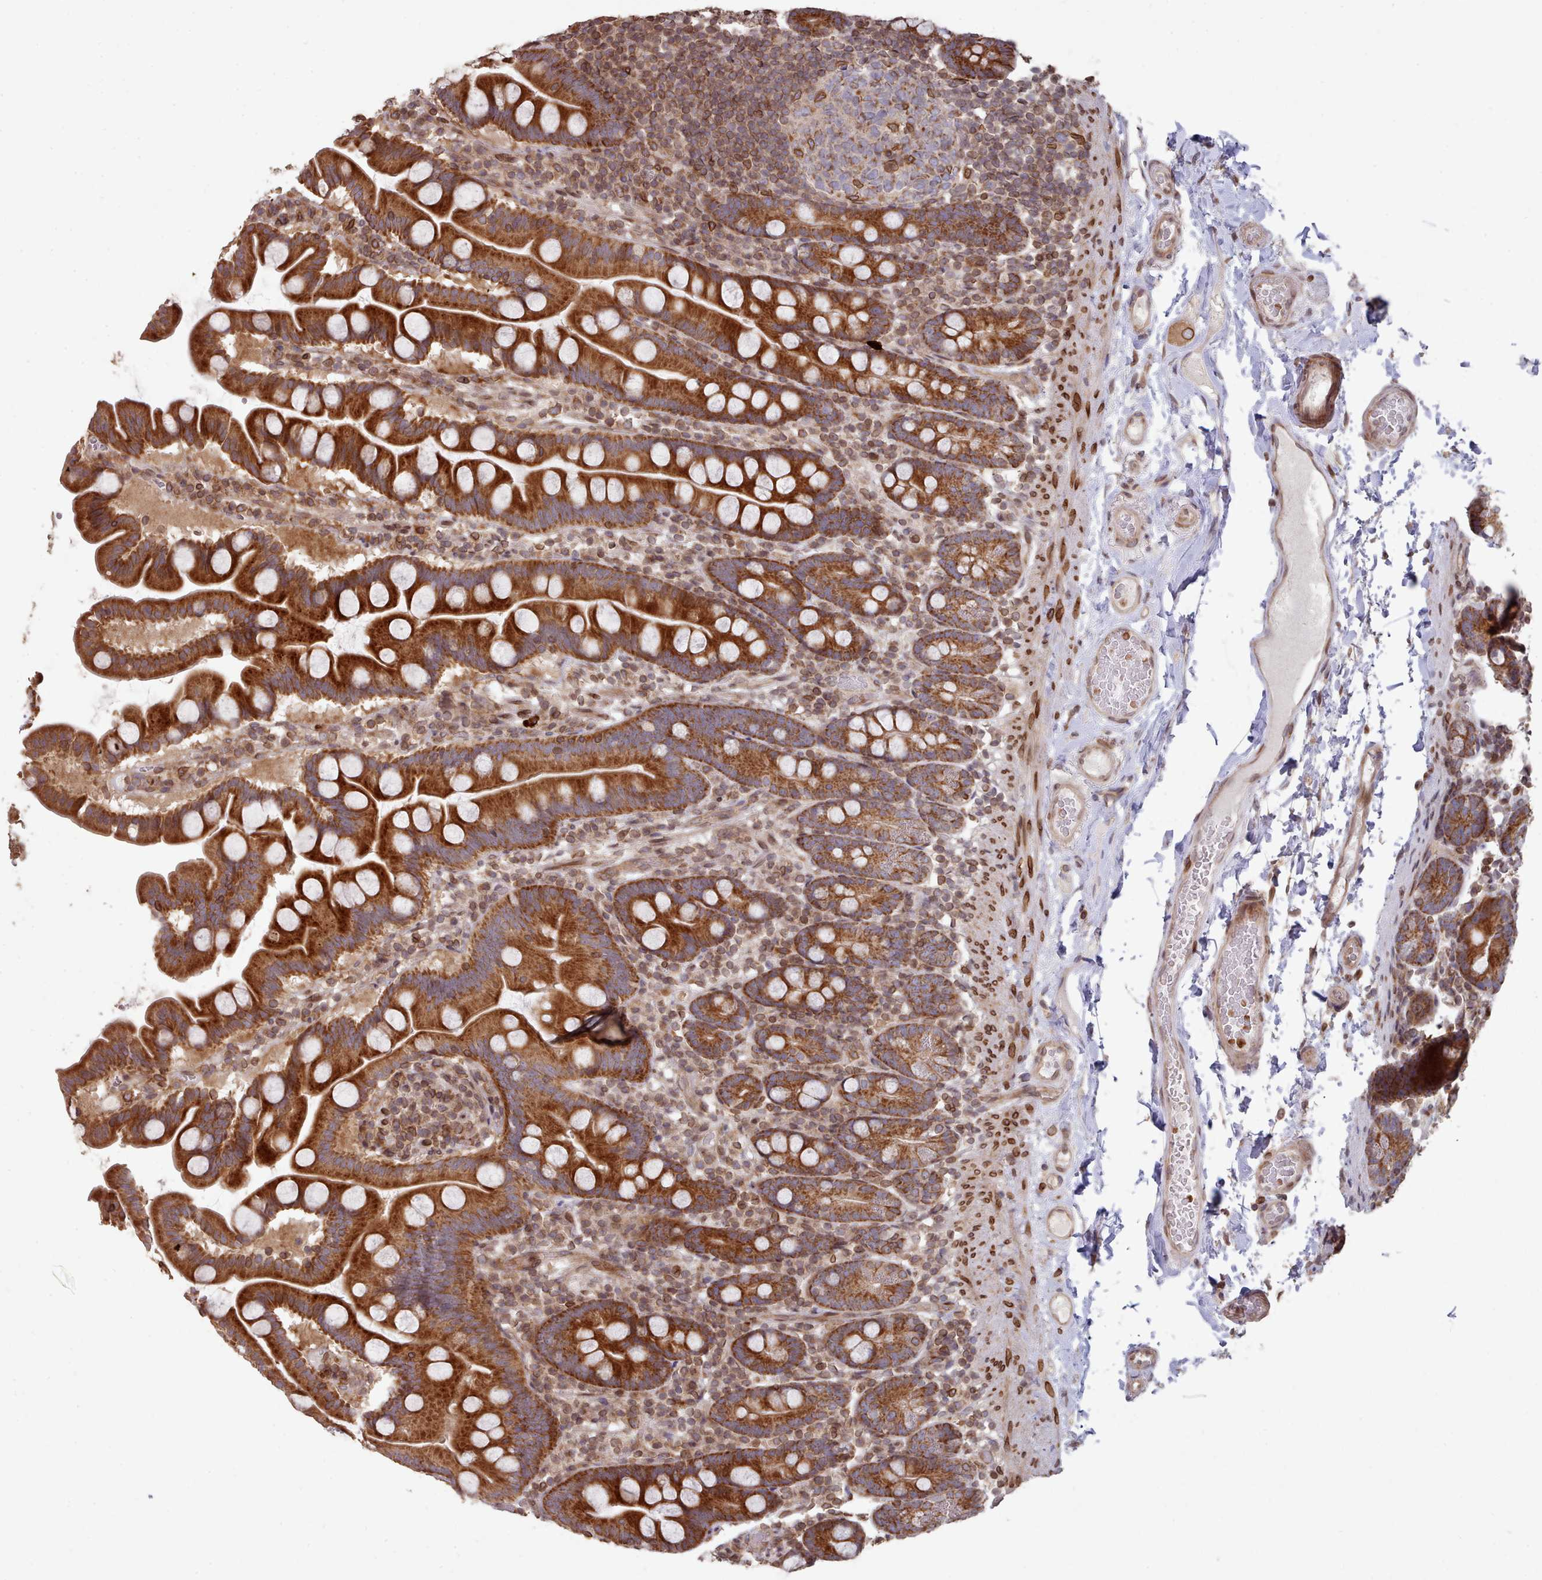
{"staining": {"intensity": "strong", "quantity": ">75%", "location": "cytoplasmic/membranous"}, "tissue": "small intestine", "cell_type": "Glandular cells", "image_type": "normal", "snomed": [{"axis": "morphology", "description": "Normal tissue, NOS"}, {"axis": "topography", "description": "Small intestine"}], "caption": "Small intestine stained with DAB (3,3'-diaminobenzidine) immunohistochemistry reveals high levels of strong cytoplasmic/membranous staining in approximately >75% of glandular cells. The protein is shown in brown color, while the nuclei are stained blue.", "gene": "TOR1AIP1", "patient": {"sex": "female", "age": 68}}